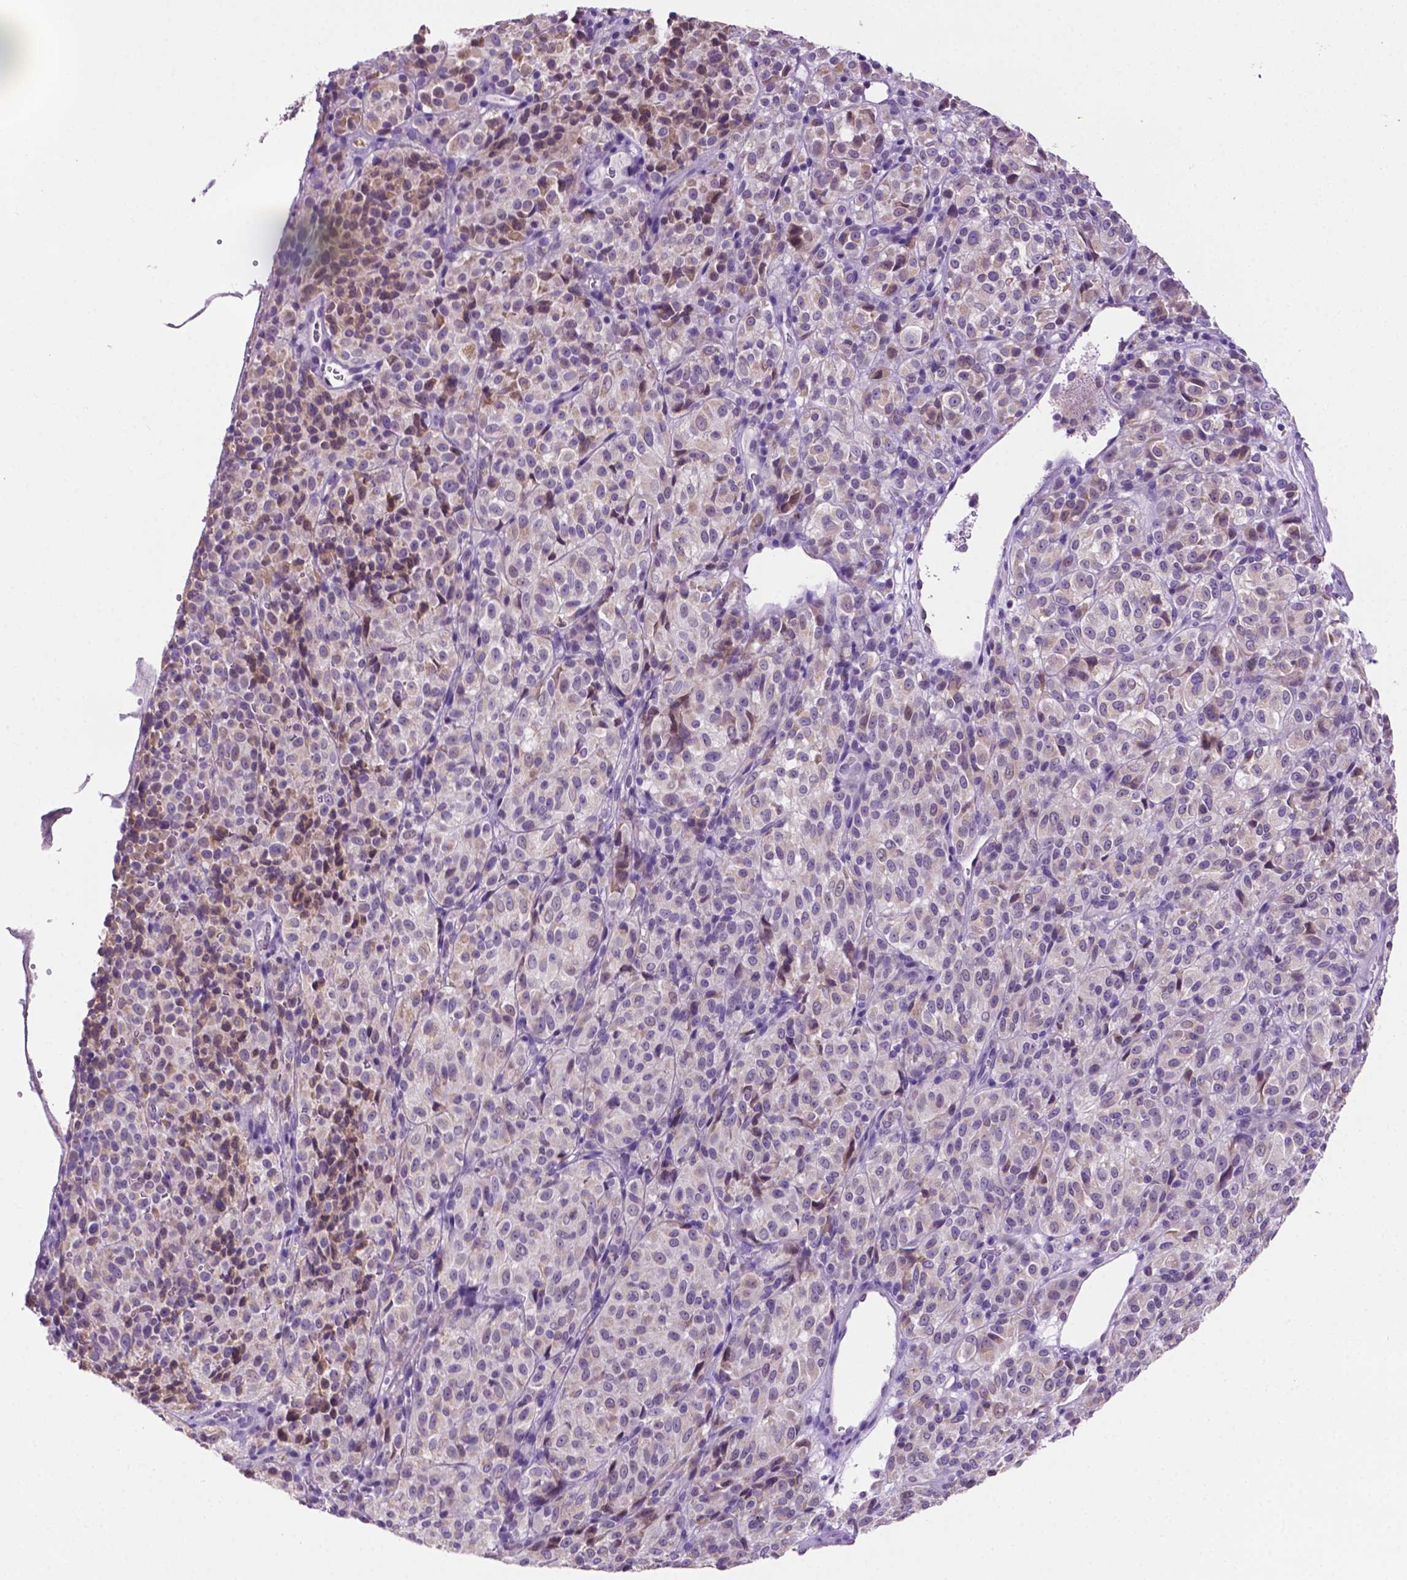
{"staining": {"intensity": "negative", "quantity": "none", "location": "none"}, "tissue": "melanoma", "cell_type": "Tumor cells", "image_type": "cancer", "snomed": [{"axis": "morphology", "description": "Malignant melanoma, Metastatic site"}, {"axis": "topography", "description": "Brain"}], "caption": "A high-resolution histopathology image shows immunohistochemistry staining of malignant melanoma (metastatic site), which exhibits no significant expression in tumor cells. (DAB IHC with hematoxylin counter stain).", "gene": "MMP27", "patient": {"sex": "female", "age": 56}}